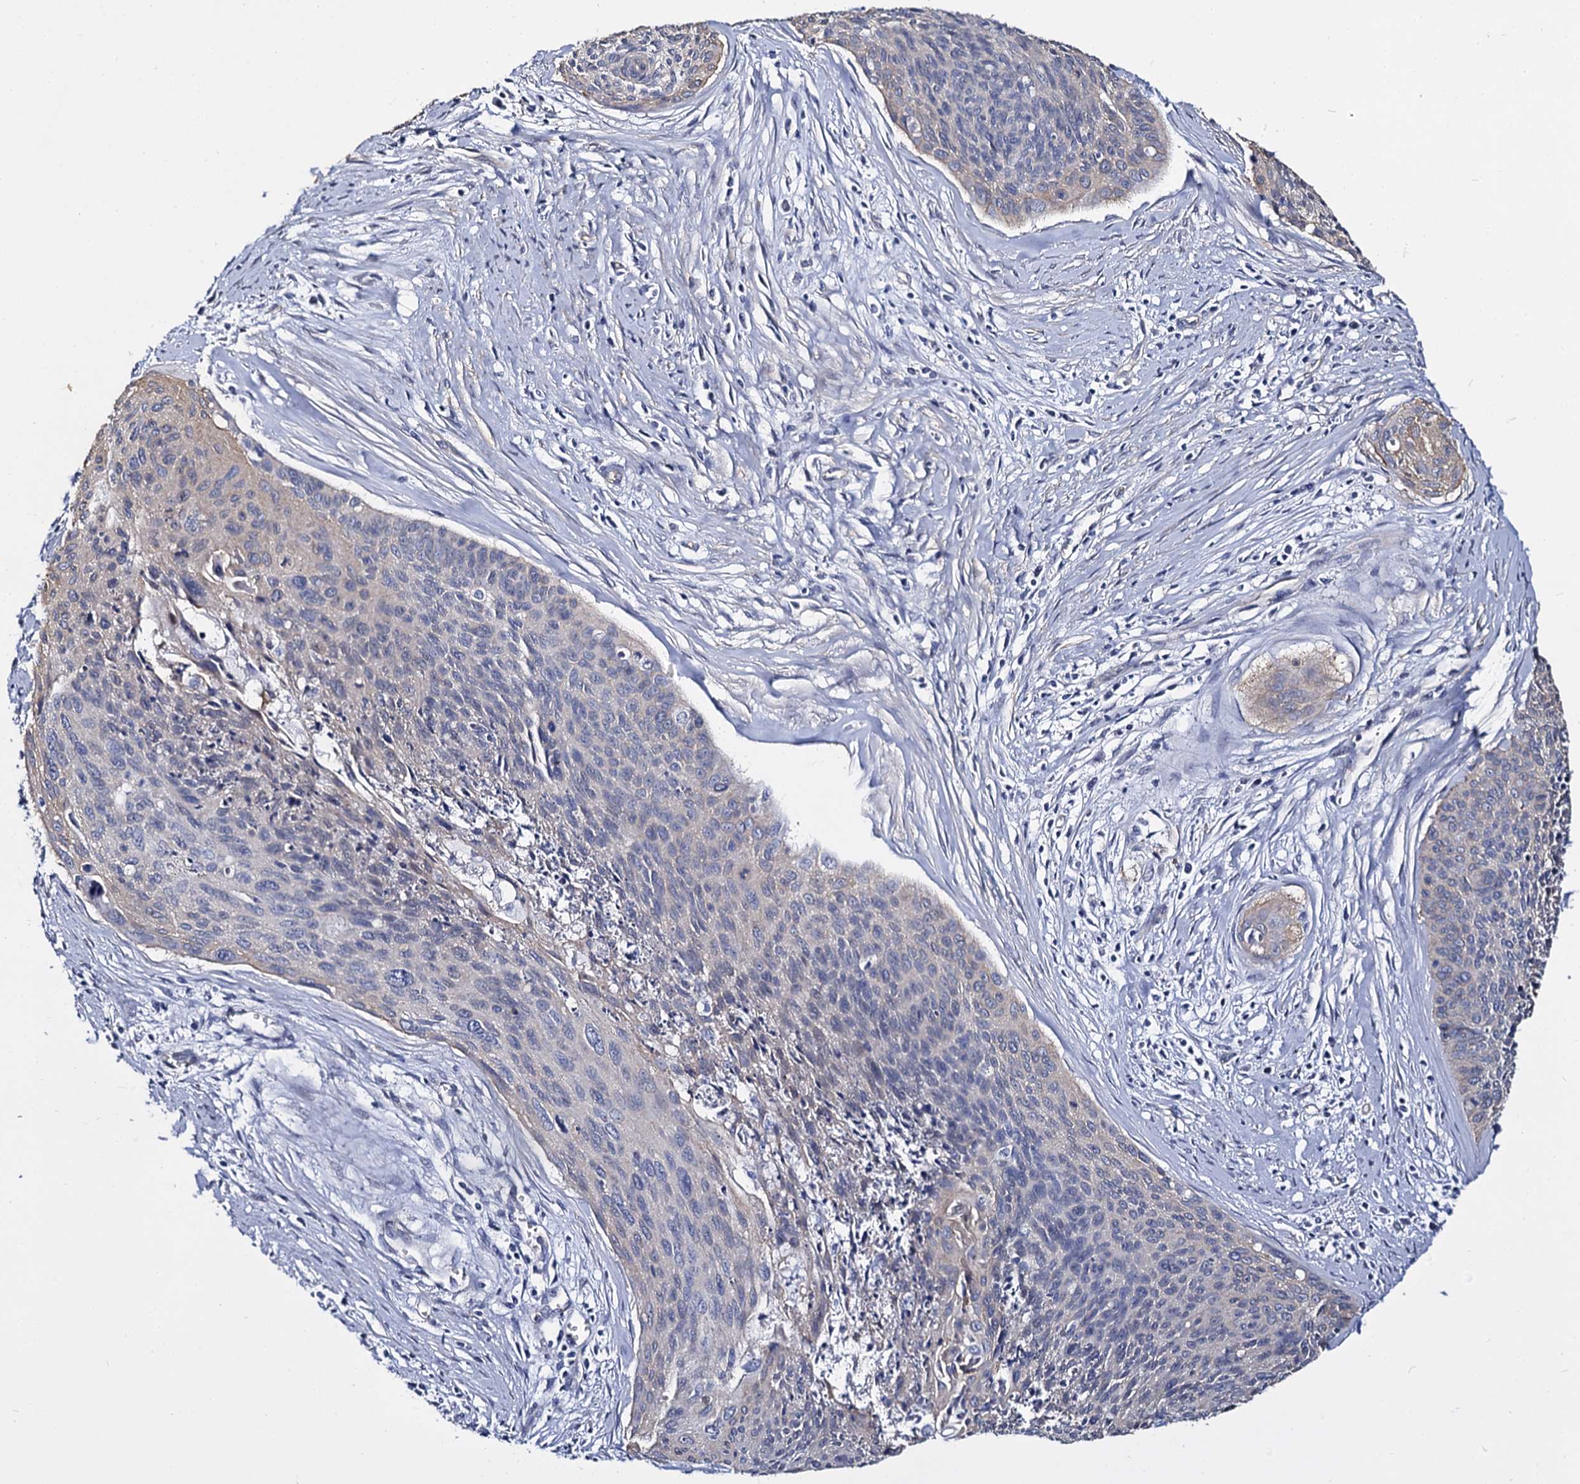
{"staining": {"intensity": "negative", "quantity": "none", "location": "none"}, "tissue": "cervical cancer", "cell_type": "Tumor cells", "image_type": "cancer", "snomed": [{"axis": "morphology", "description": "Squamous cell carcinoma, NOS"}, {"axis": "topography", "description": "Cervix"}], "caption": "DAB immunohistochemical staining of cervical cancer reveals no significant positivity in tumor cells.", "gene": "CBFB", "patient": {"sex": "female", "age": 55}}